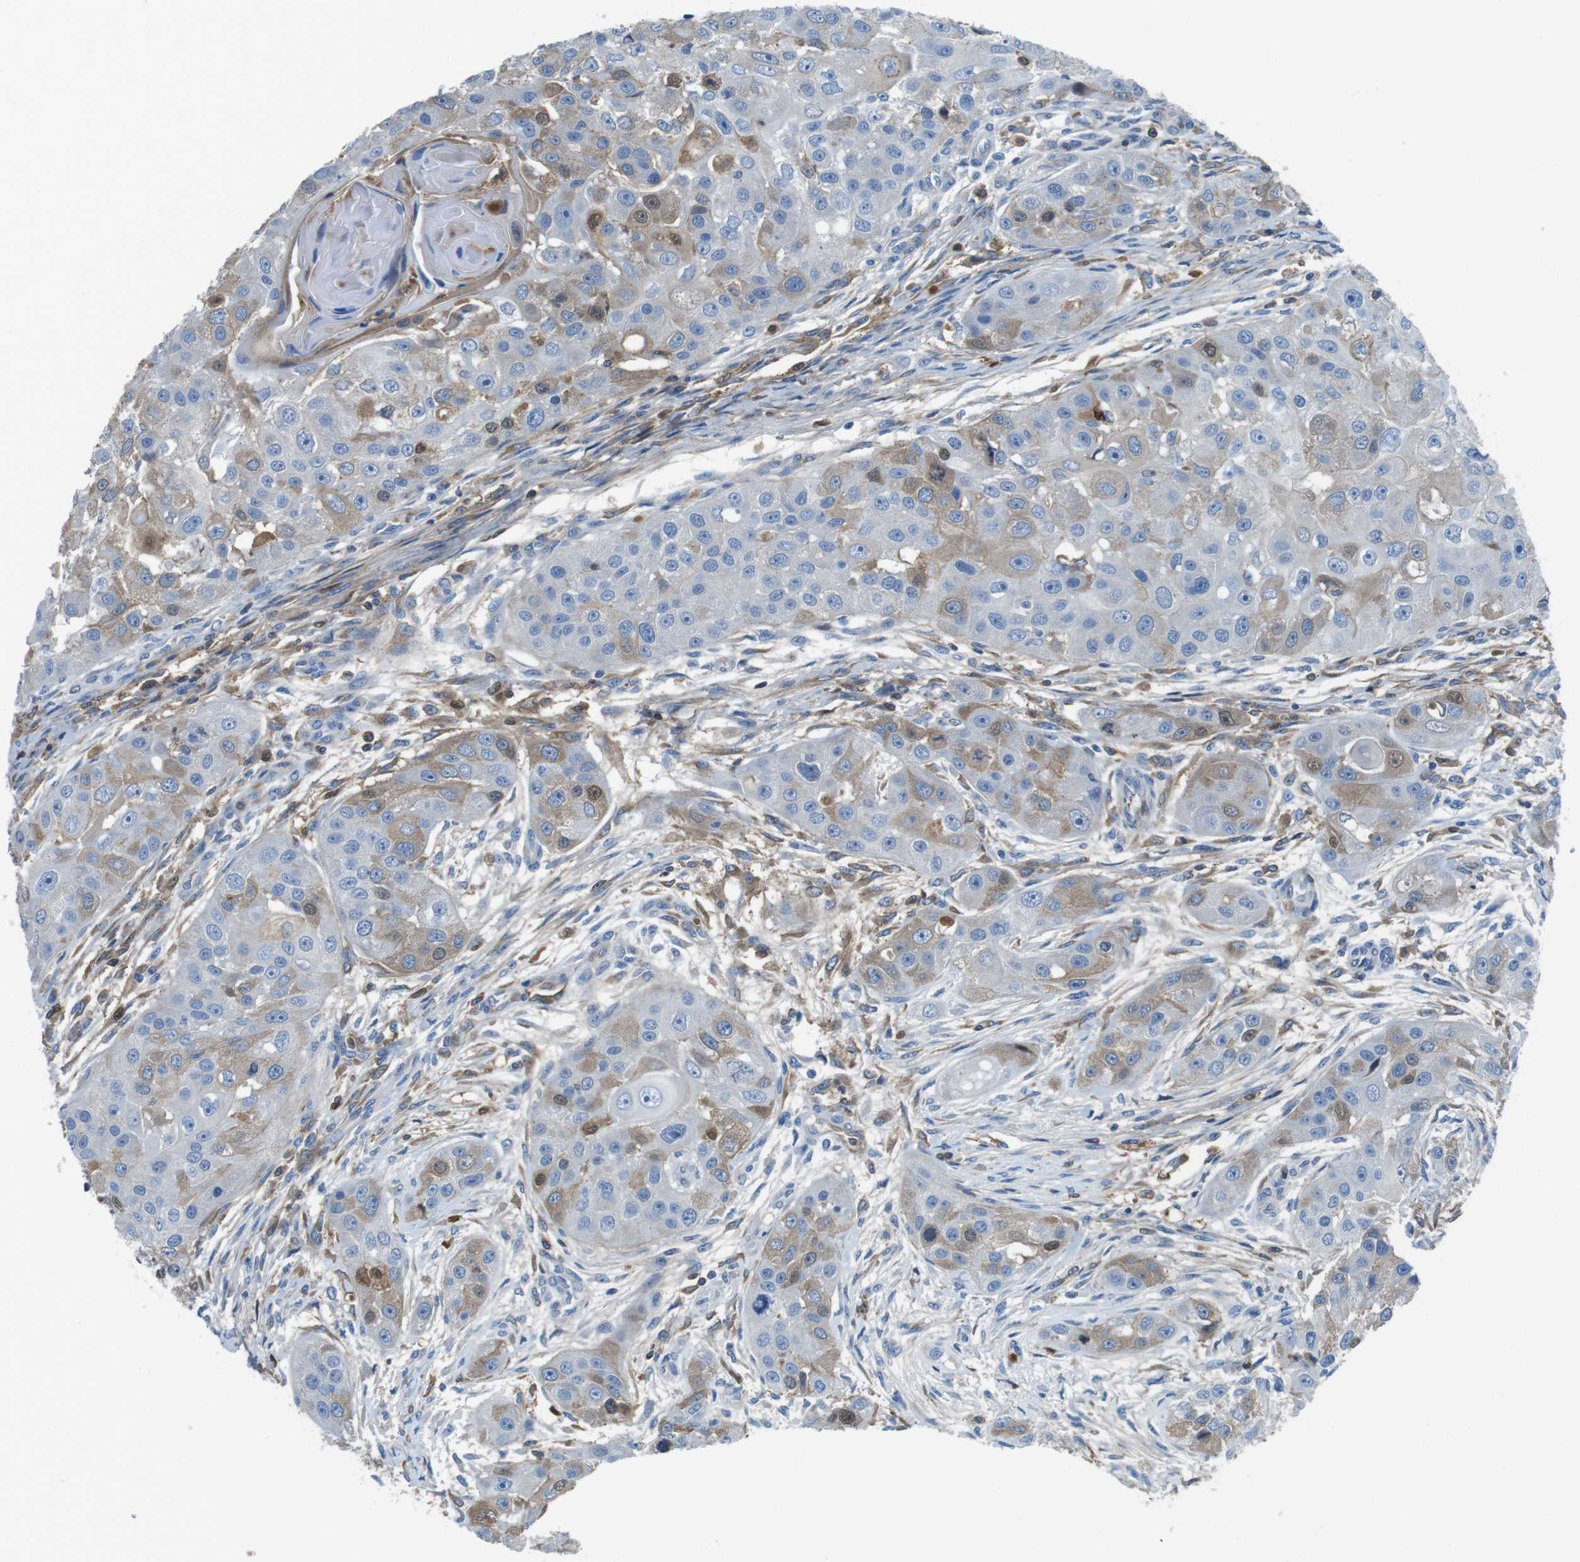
{"staining": {"intensity": "weak", "quantity": "25%-75%", "location": "cytoplasmic/membranous,nuclear"}, "tissue": "head and neck cancer", "cell_type": "Tumor cells", "image_type": "cancer", "snomed": [{"axis": "morphology", "description": "Normal tissue, NOS"}, {"axis": "morphology", "description": "Squamous cell carcinoma, NOS"}, {"axis": "topography", "description": "Skeletal muscle"}, {"axis": "topography", "description": "Head-Neck"}], "caption": "This is a photomicrograph of immunohistochemistry (IHC) staining of head and neck cancer, which shows weak staining in the cytoplasmic/membranous and nuclear of tumor cells.", "gene": "TMPRSS15", "patient": {"sex": "male", "age": 51}}